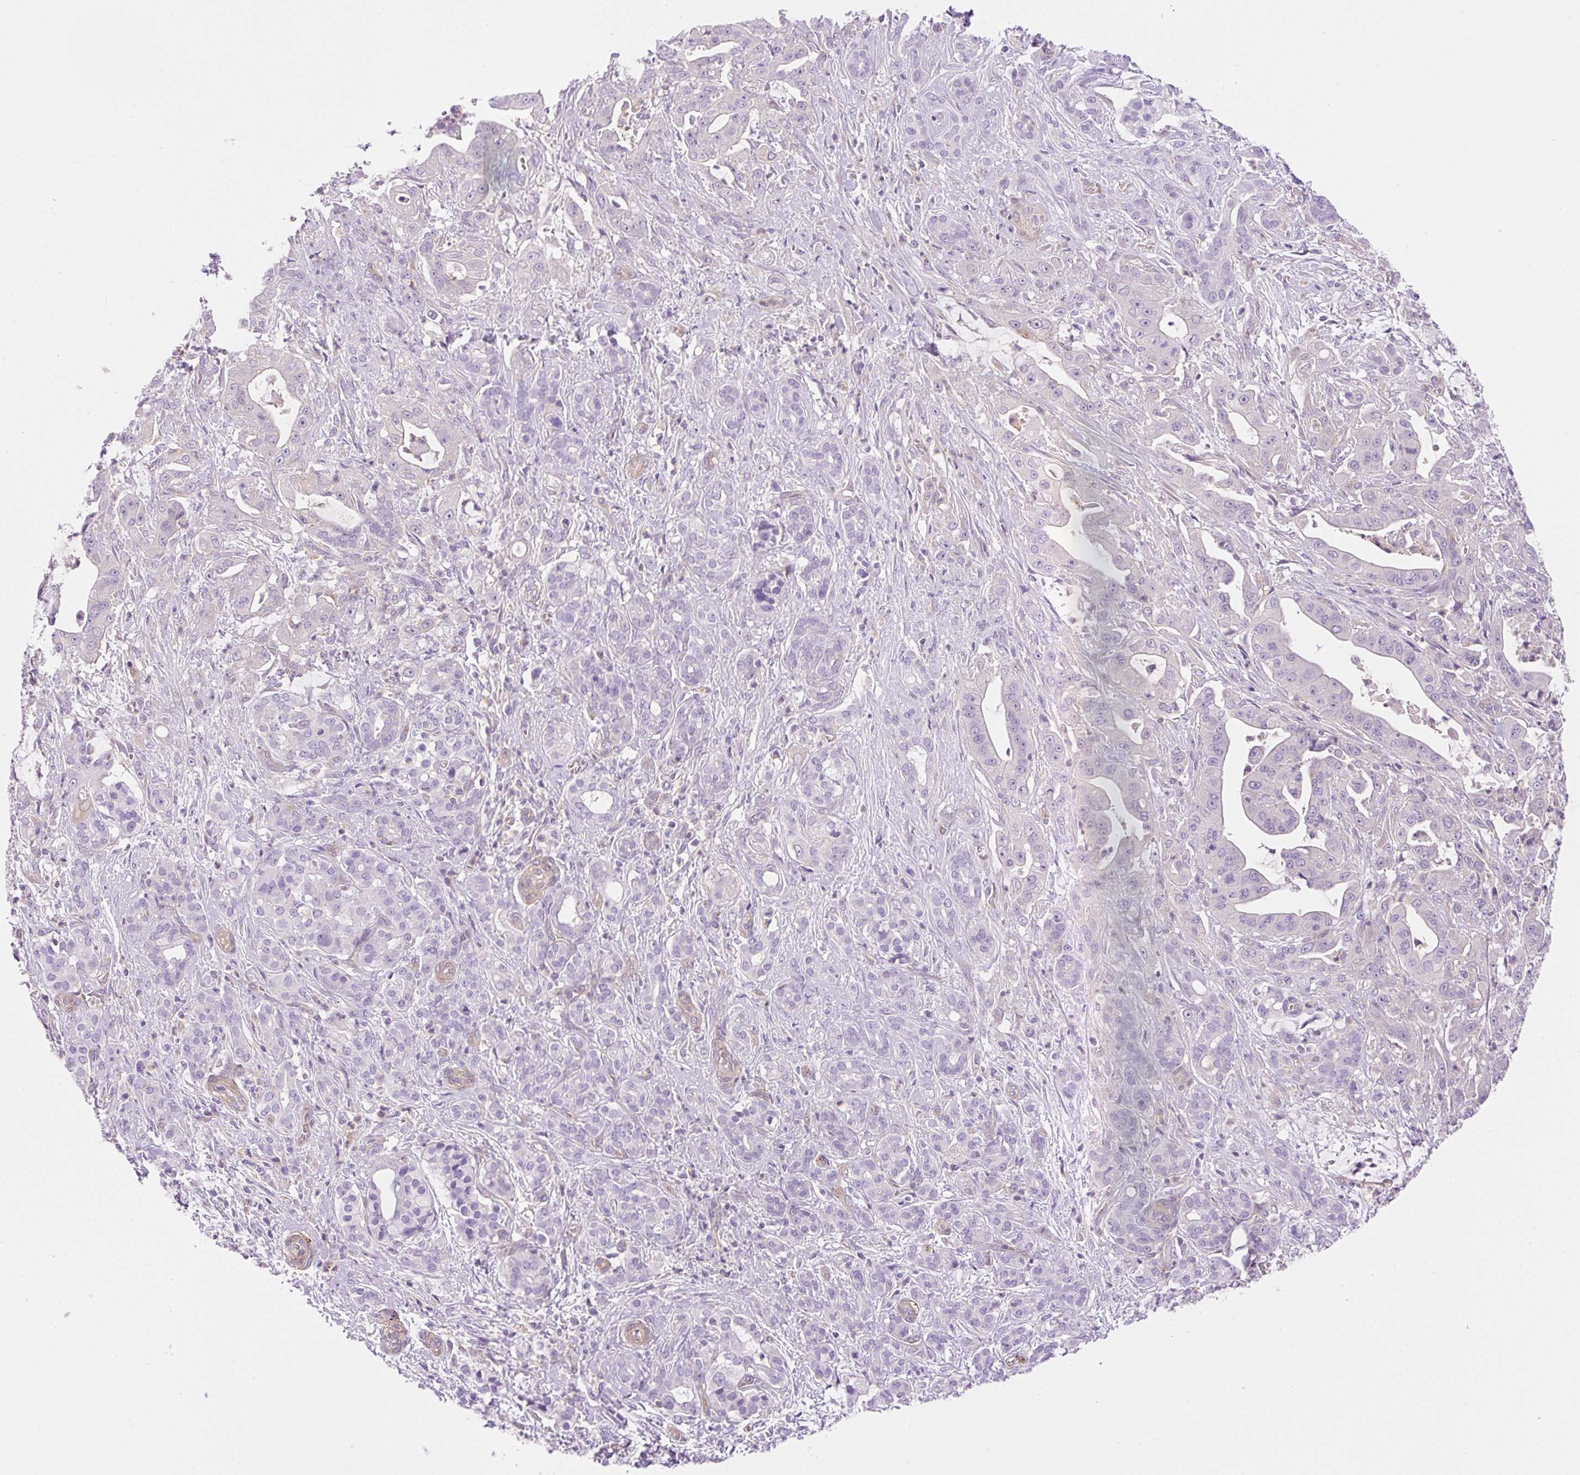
{"staining": {"intensity": "negative", "quantity": "none", "location": "none"}, "tissue": "pancreatic cancer", "cell_type": "Tumor cells", "image_type": "cancer", "snomed": [{"axis": "morphology", "description": "Adenocarcinoma, NOS"}, {"axis": "topography", "description": "Pancreas"}], "caption": "Pancreatic cancer (adenocarcinoma) stained for a protein using immunohistochemistry (IHC) shows no positivity tumor cells.", "gene": "EHD3", "patient": {"sex": "male", "age": 57}}